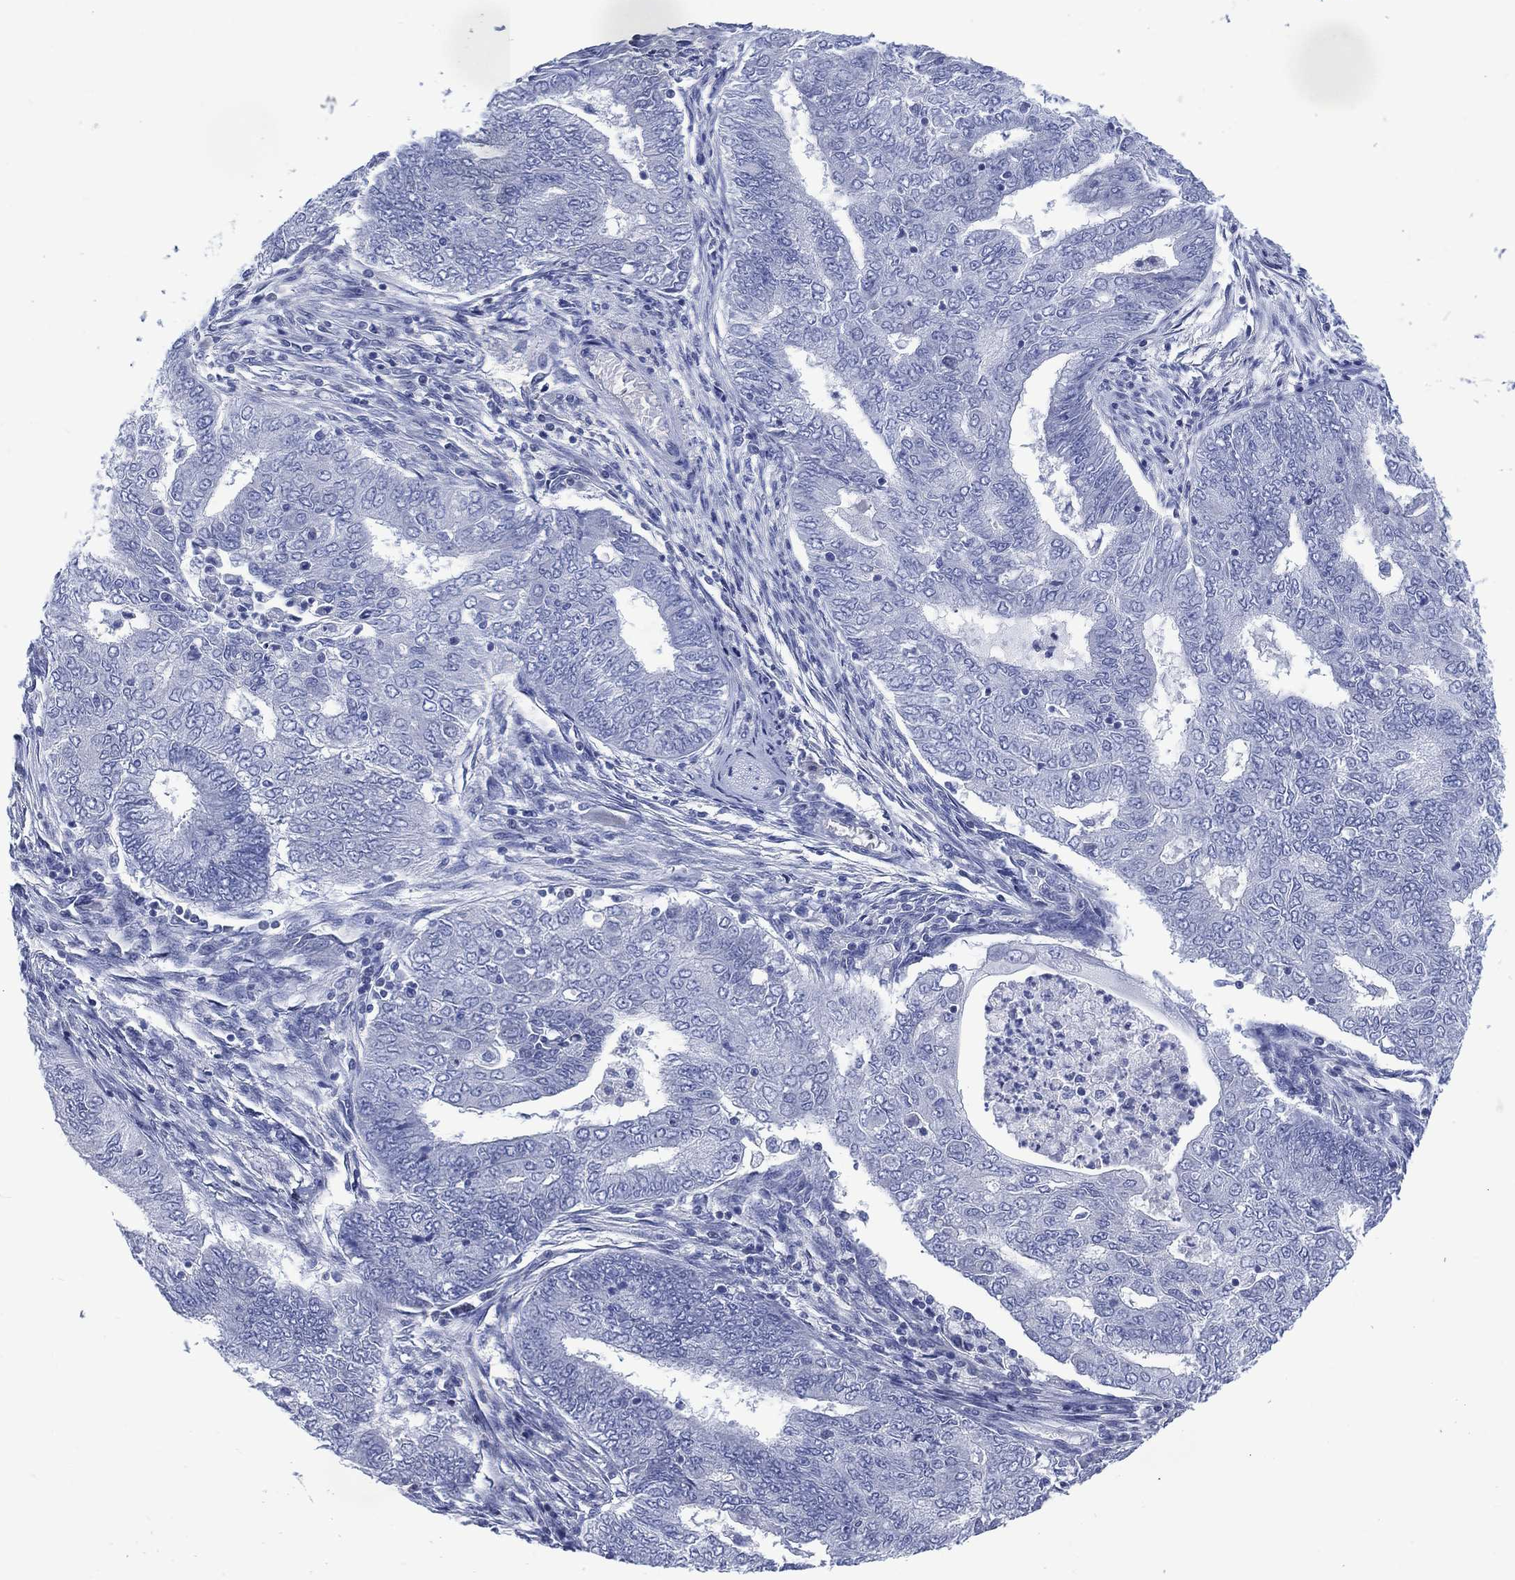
{"staining": {"intensity": "negative", "quantity": "none", "location": "none"}, "tissue": "endometrial cancer", "cell_type": "Tumor cells", "image_type": "cancer", "snomed": [{"axis": "morphology", "description": "Adenocarcinoma, NOS"}, {"axis": "topography", "description": "Endometrium"}], "caption": "Endometrial cancer stained for a protein using IHC demonstrates no expression tumor cells.", "gene": "DDI1", "patient": {"sex": "female", "age": 62}}